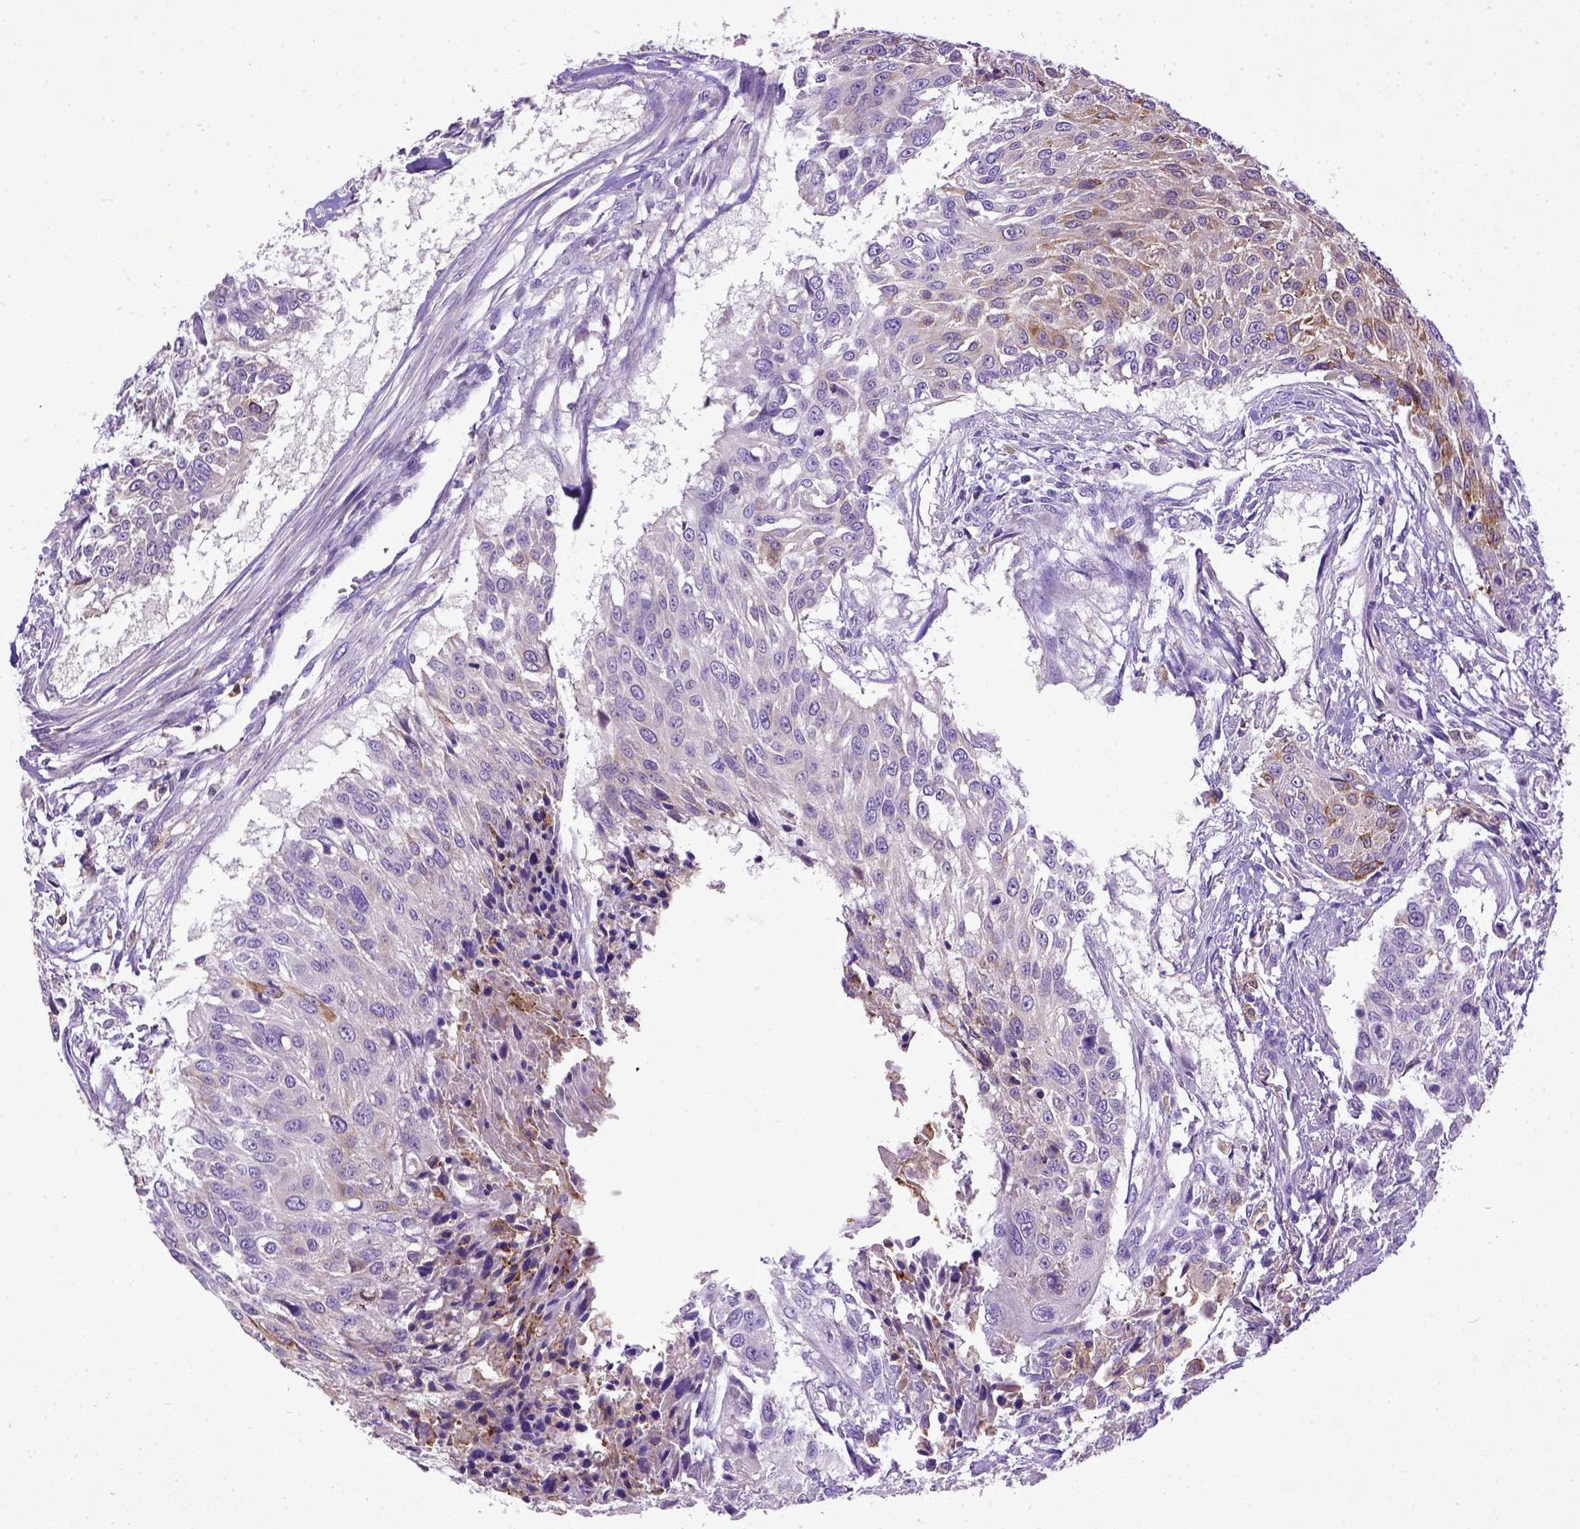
{"staining": {"intensity": "moderate", "quantity": "<25%", "location": "cytoplasmic/membranous"}, "tissue": "urothelial cancer", "cell_type": "Tumor cells", "image_type": "cancer", "snomed": [{"axis": "morphology", "description": "Urothelial carcinoma, NOS"}, {"axis": "topography", "description": "Urinary bladder"}], "caption": "High-magnification brightfield microscopy of urothelial cancer stained with DAB (brown) and counterstained with hematoxylin (blue). tumor cells exhibit moderate cytoplasmic/membranous staining is seen in approximately<25% of cells.", "gene": "DEPDC1B", "patient": {"sex": "male", "age": 55}}